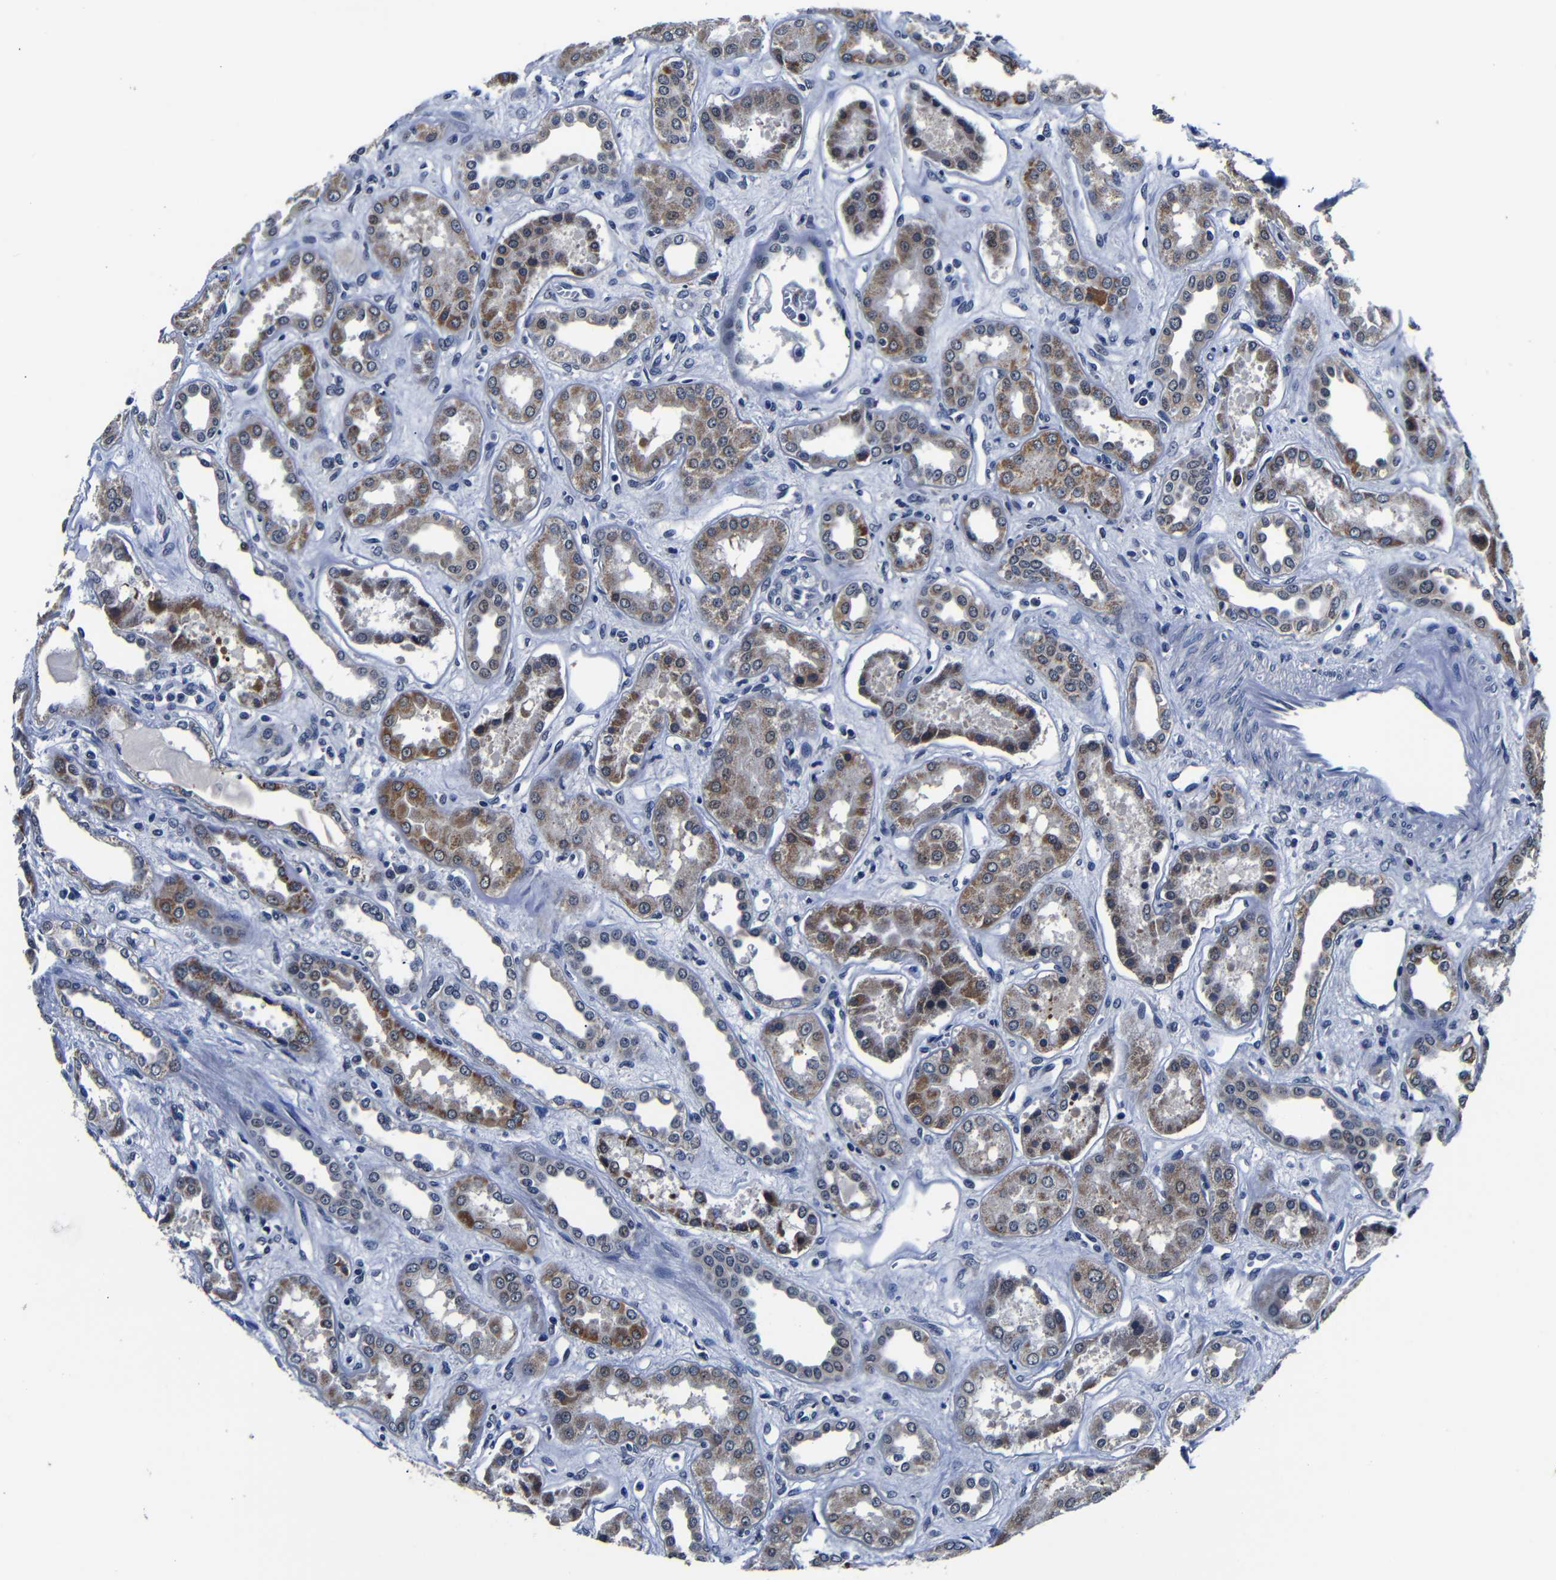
{"staining": {"intensity": "negative", "quantity": "none", "location": "none"}, "tissue": "kidney", "cell_type": "Cells in glomeruli", "image_type": "normal", "snomed": [{"axis": "morphology", "description": "Normal tissue, NOS"}, {"axis": "topography", "description": "Kidney"}], "caption": "The immunohistochemistry (IHC) image has no significant positivity in cells in glomeruli of kidney.", "gene": "DEPP1", "patient": {"sex": "male", "age": 59}}